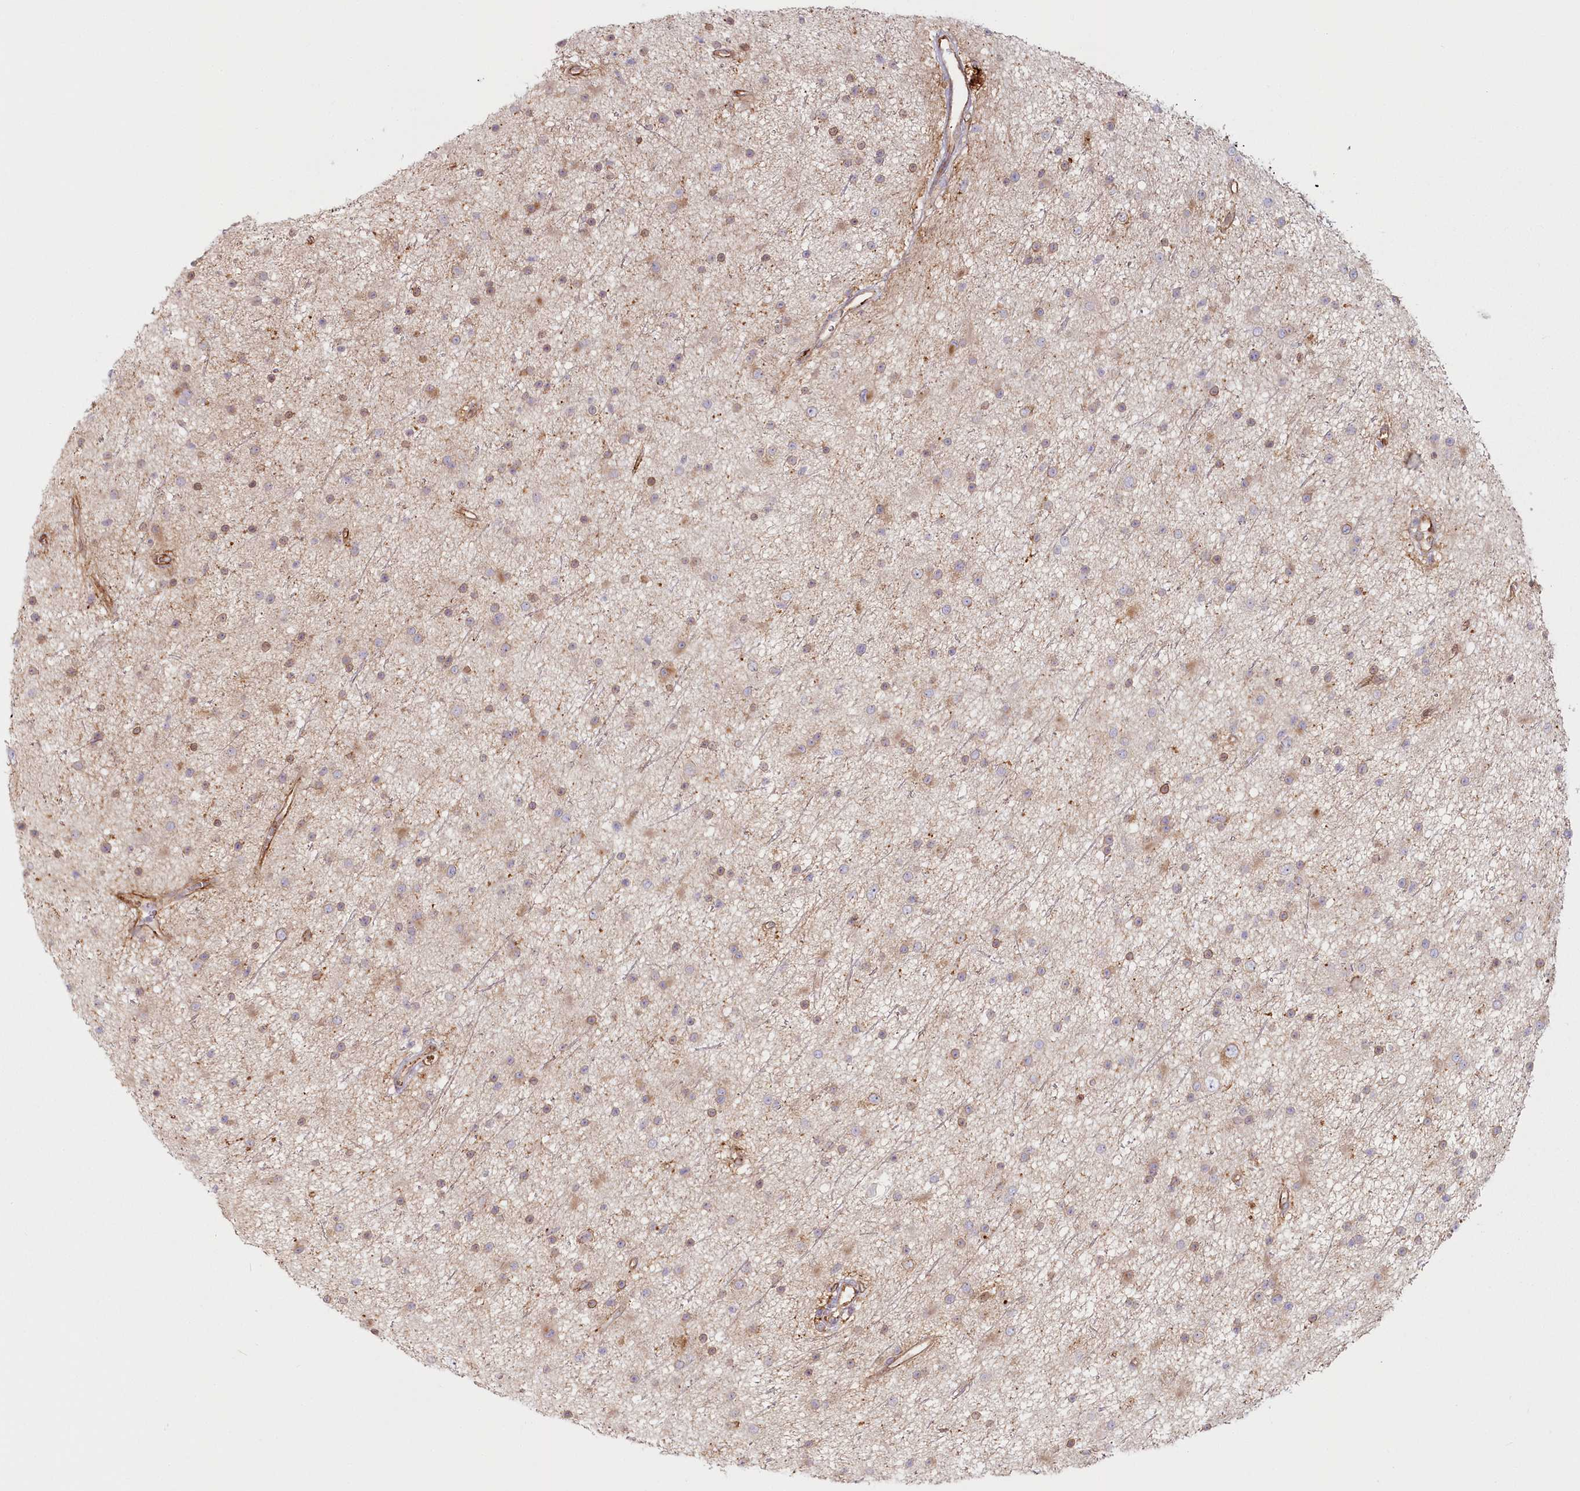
{"staining": {"intensity": "weak", "quantity": "<25%", "location": "cytoplasmic/membranous"}, "tissue": "glioma", "cell_type": "Tumor cells", "image_type": "cancer", "snomed": [{"axis": "morphology", "description": "Glioma, malignant, Low grade"}, {"axis": "topography", "description": "Cerebral cortex"}], "caption": "This is an immunohistochemistry image of human glioma. There is no staining in tumor cells.", "gene": "HARS2", "patient": {"sex": "female", "age": 39}}